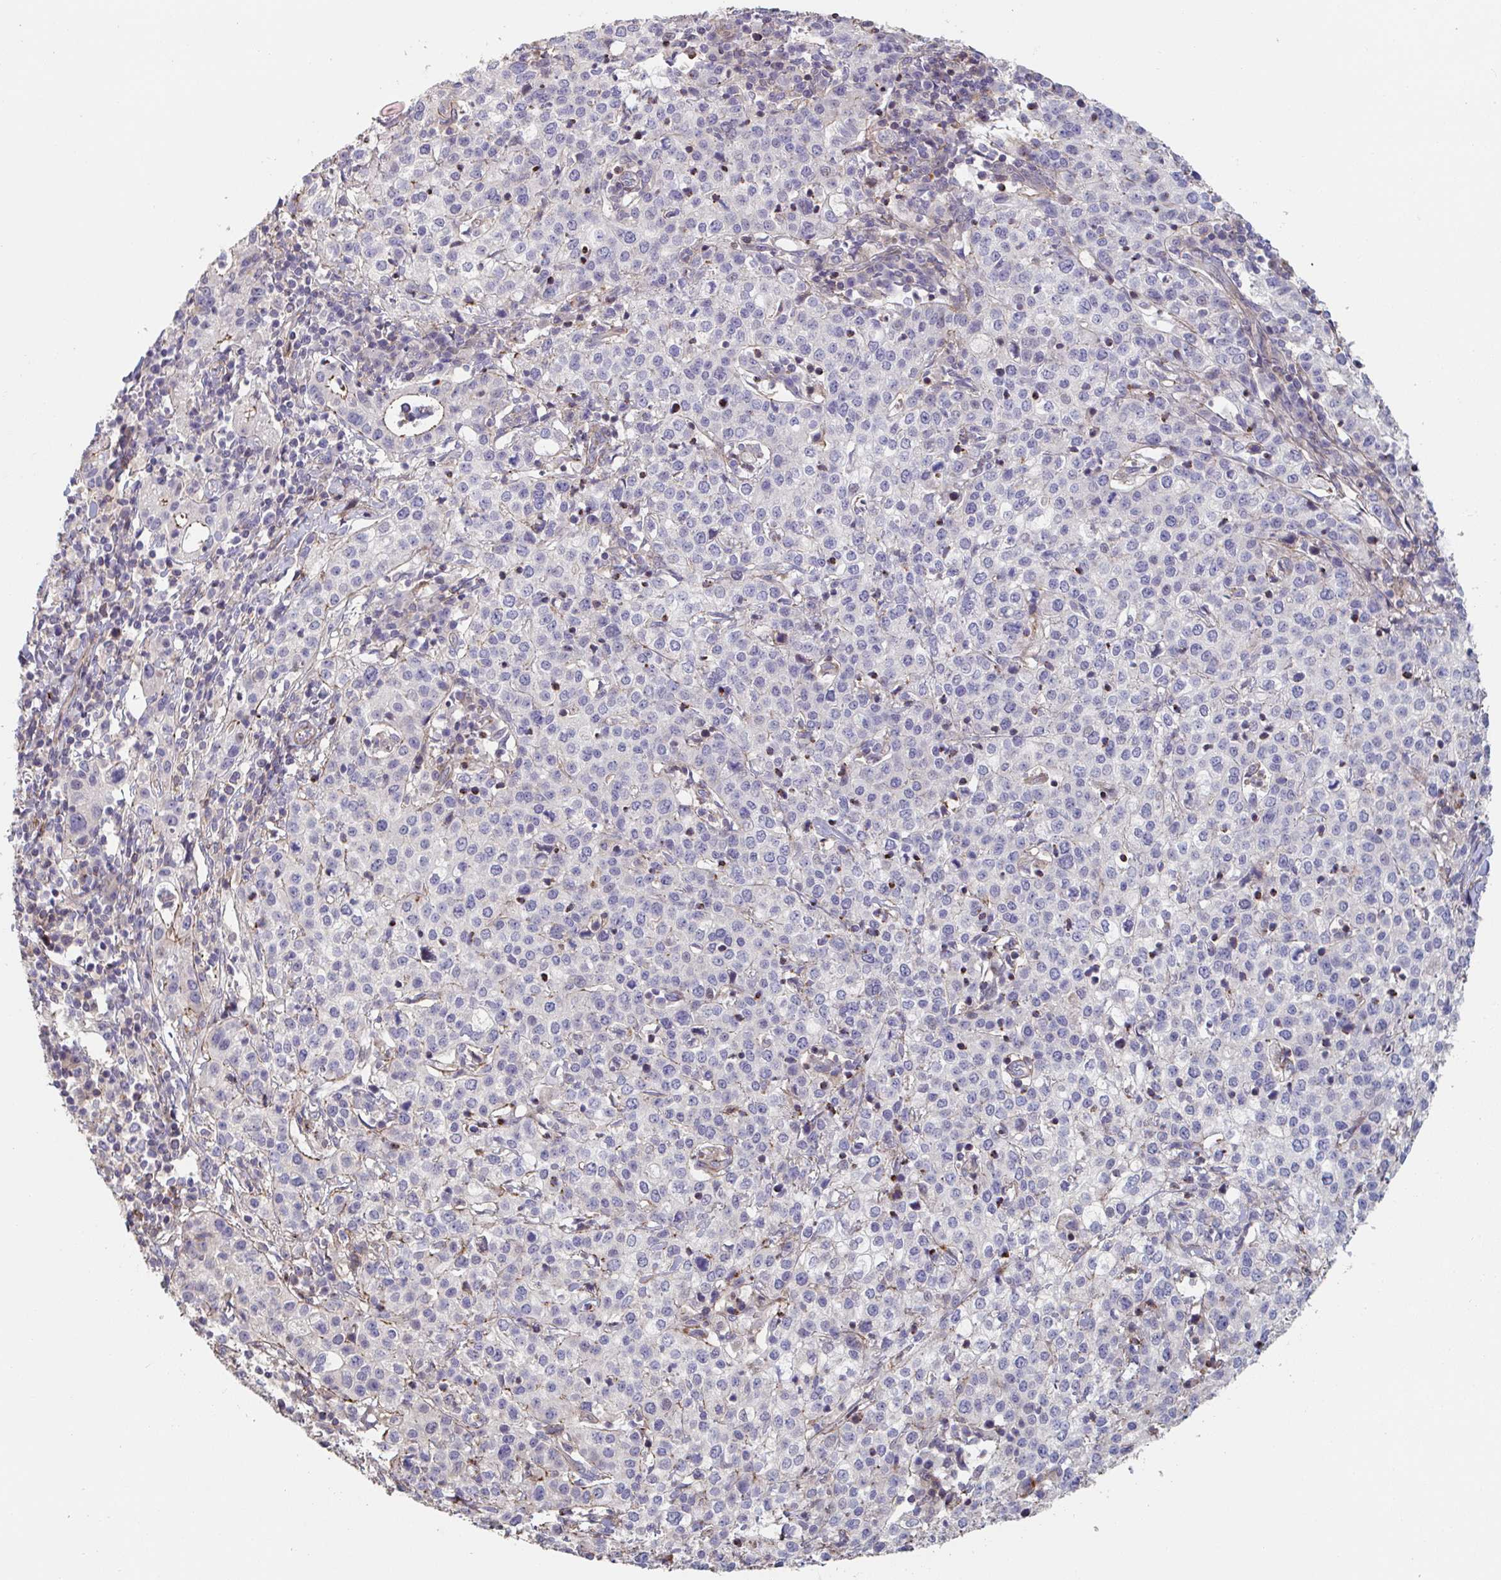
{"staining": {"intensity": "negative", "quantity": "none", "location": "none"}, "tissue": "cervical cancer", "cell_type": "Tumor cells", "image_type": "cancer", "snomed": [{"axis": "morphology", "description": "Normal tissue, NOS"}, {"axis": "morphology", "description": "Adenocarcinoma, NOS"}, {"axis": "topography", "description": "Cervix"}], "caption": "Immunohistochemistry image of cervical adenocarcinoma stained for a protein (brown), which demonstrates no staining in tumor cells.", "gene": "FZD2", "patient": {"sex": "female", "age": 44}}